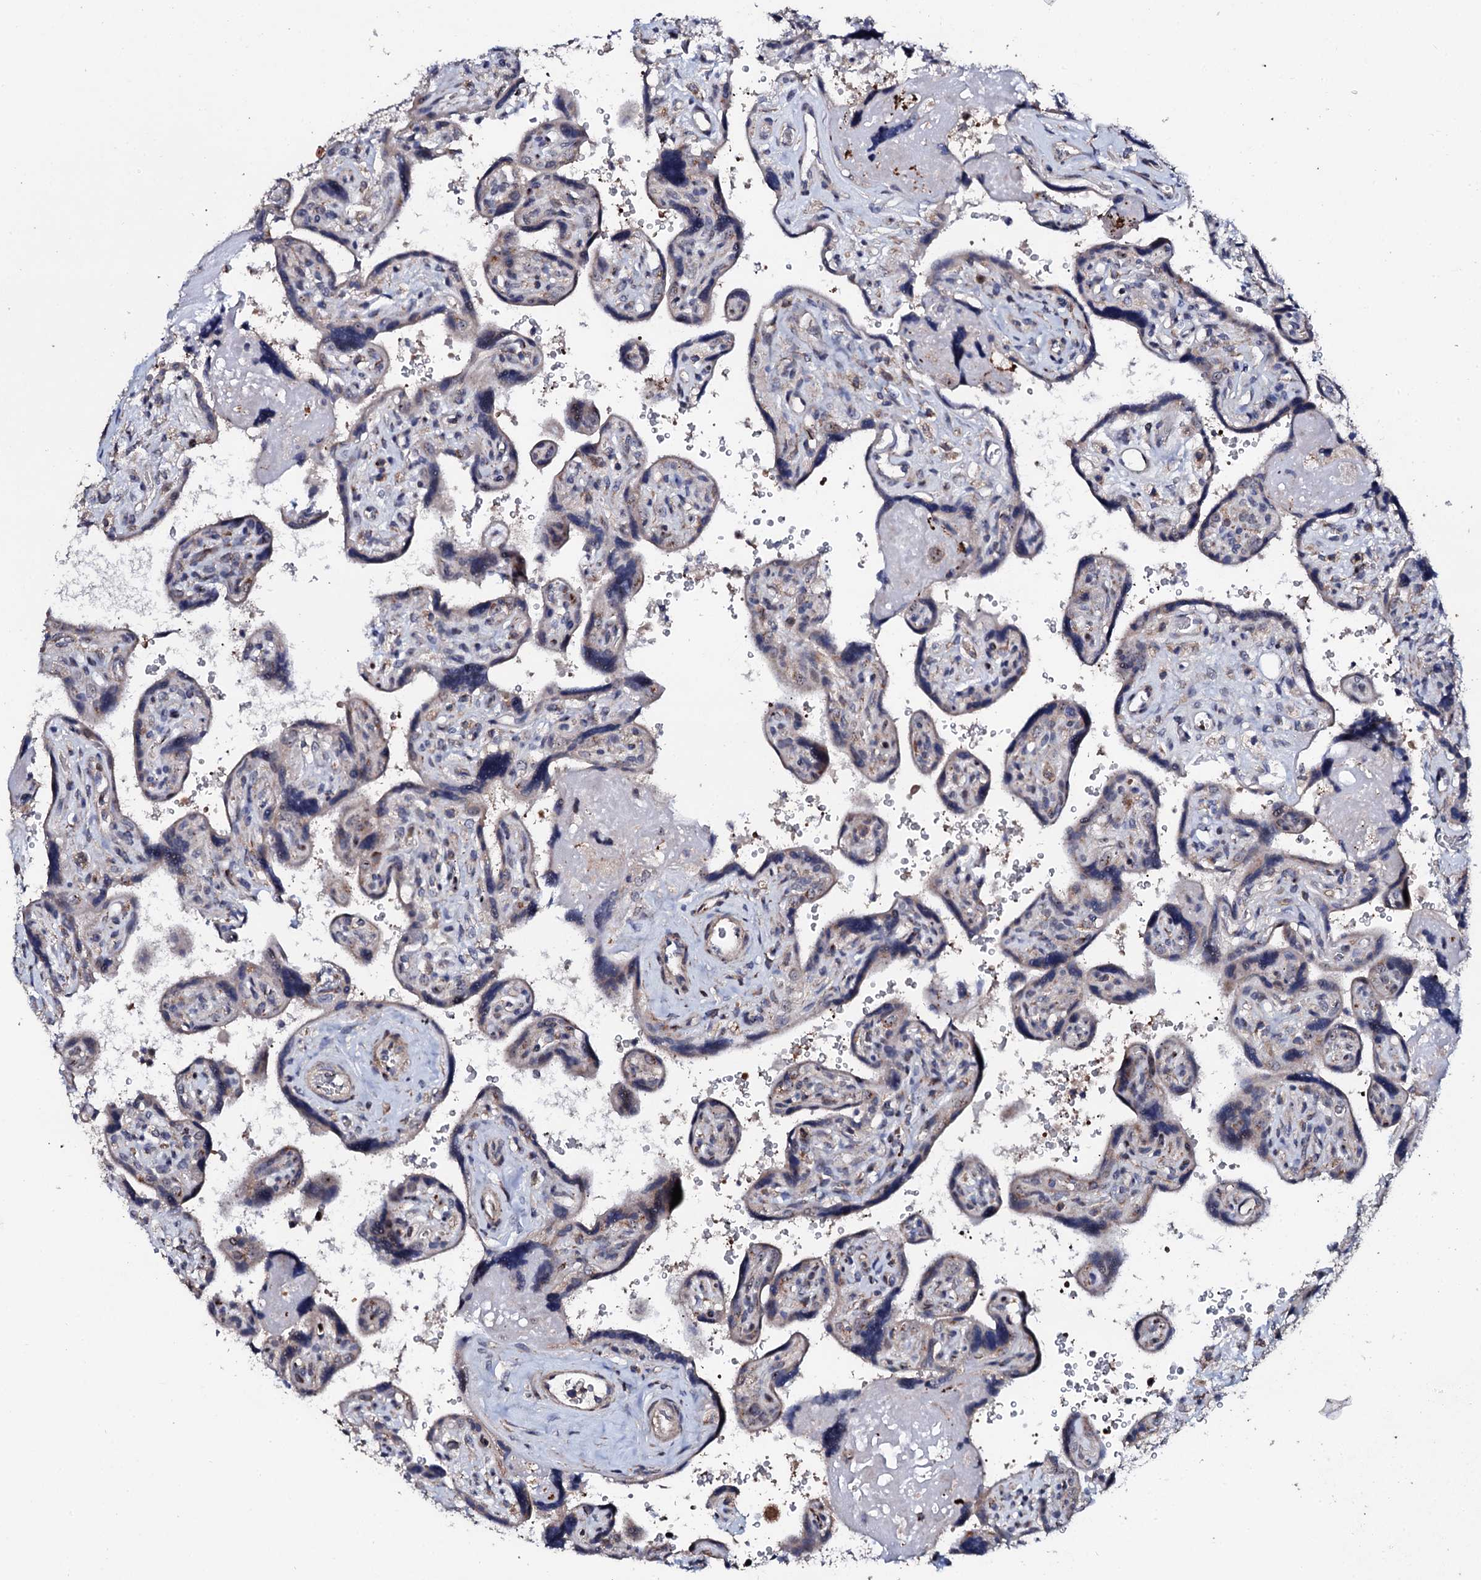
{"staining": {"intensity": "weak", "quantity": "25%-75%", "location": "cytoplasmic/membranous"}, "tissue": "placenta", "cell_type": "Trophoblastic cells", "image_type": "normal", "snomed": [{"axis": "morphology", "description": "Normal tissue, NOS"}, {"axis": "topography", "description": "Placenta"}], "caption": "Brown immunohistochemical staining in unremarkable placenta reveals weak cytoplasmic/membranous staining in approximately 25%-75% of trophoblastic cells.", "gene": "GTPBP4", "patient": {"sex": "female", "age": 39}}